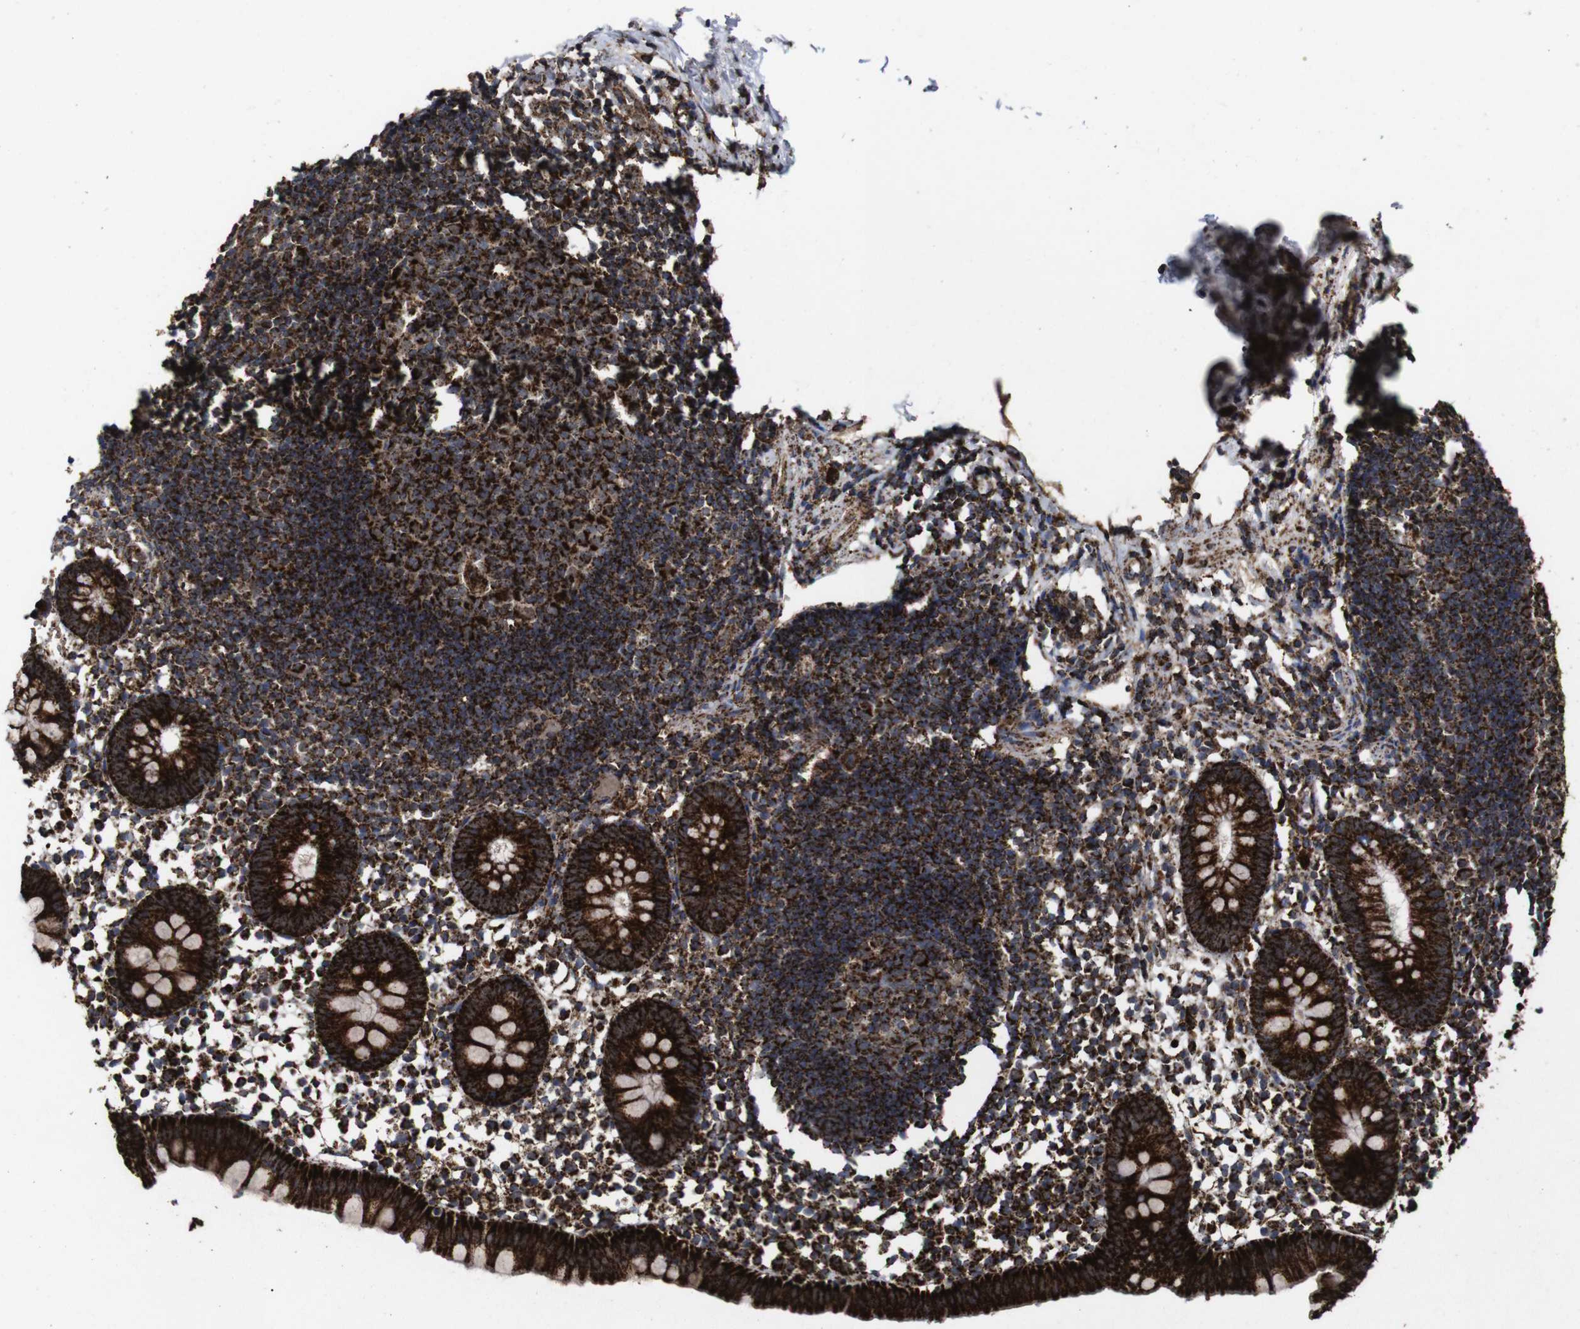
{"staining": {"intensity": "strong", "quantity": ">75%", "location": "cytoplasmic/membranous"}, "tissue": "appendix", "cell_type": "Glandular cells", "image_type": "normal", "snomed": [{"axis": "morphology", "description": "Normal tissue, NOS"}, {"axis": "topography", "description": "Appendix"}], "caption": "A brown stain highlights strong cytoplasmic/membranous expression of a protein in glandular cells of benign human appendix.", "gene": "ATP5F1A", "patient": {"sex": "female", "age": 20}}